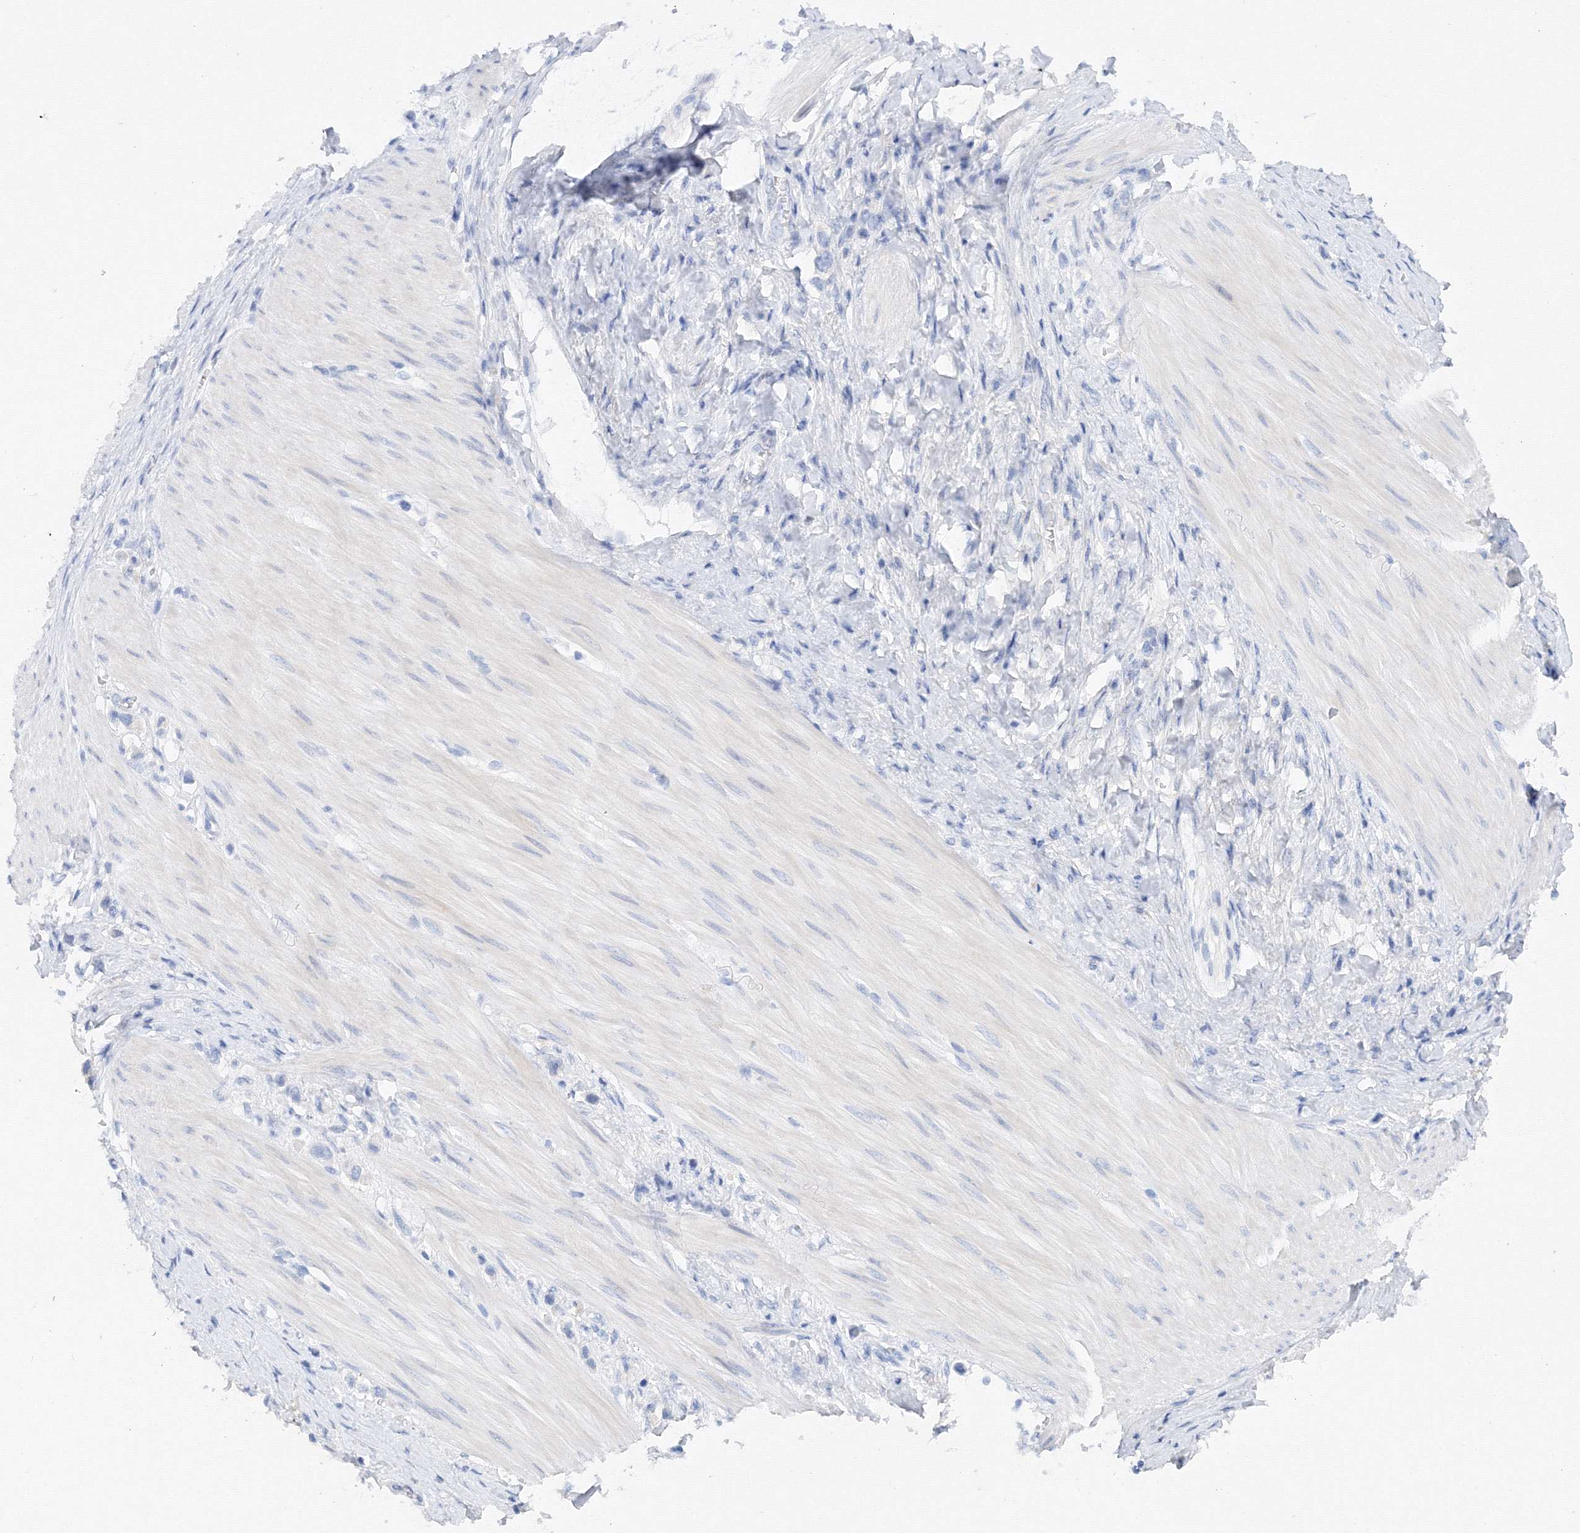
{"staining": {"intensity": "negative", "quantity": "none", "location": "none"}, "tissue": "stomach cancer", "cell_type": "Tumor cells", "image_type": "cancer", "snomed": [{"axis": "morphology", "description": "Adenocarcinoma, NOS"}, {"axis": "topography", "description": "Stomach"}], "caption": "A high-resolution histopathology image shows IHC staining of stomach cancer, which displays no significant staining in tumor cells.", "gene": "TAMM41", "patient": {"sex": "female", "age": 65}}